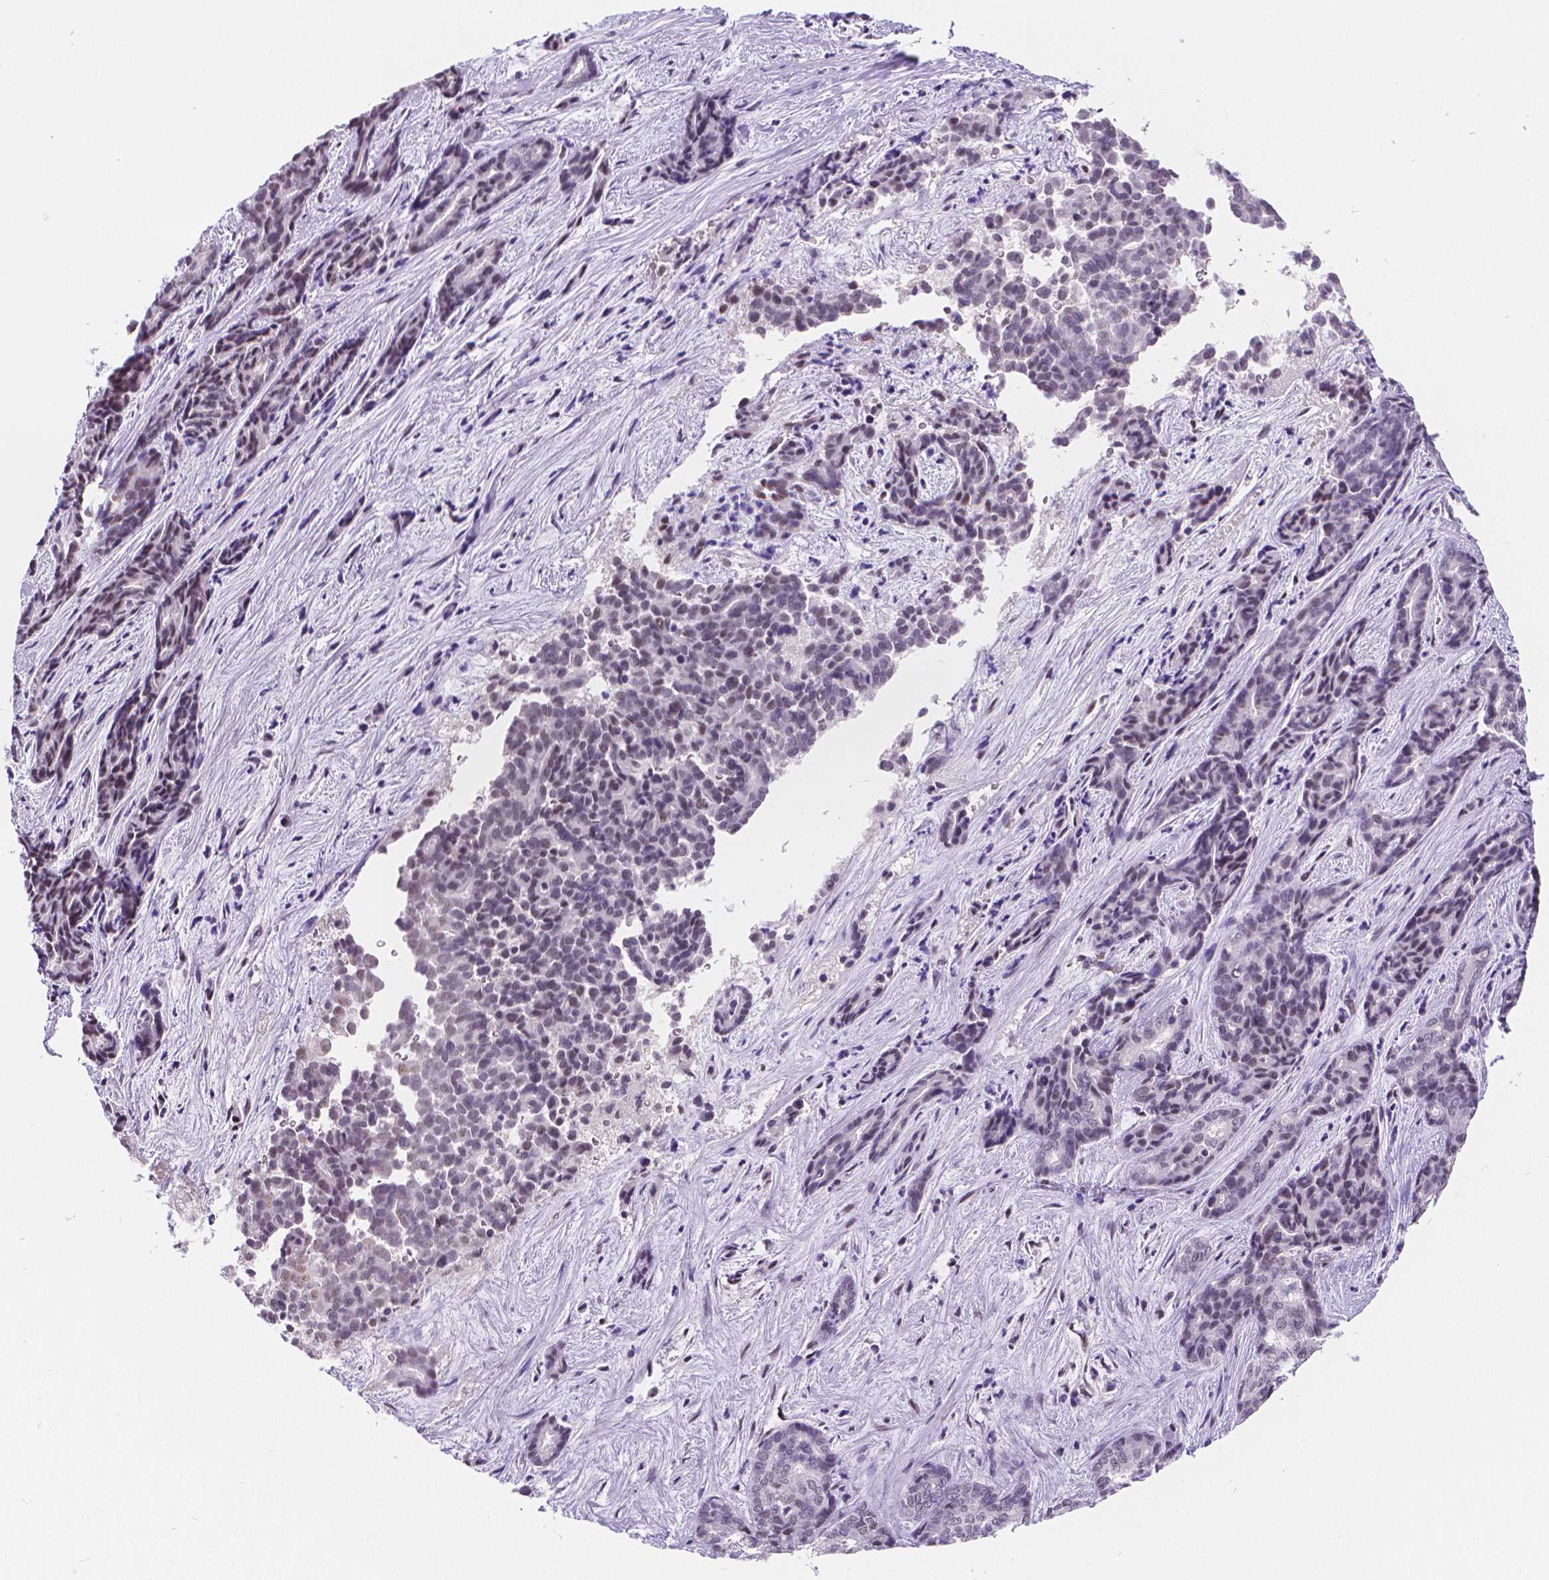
{"staining": {"intensity": "weak", "quantity": "<25%", "location": "nuclear"}, "tissue": "liver cancer", "cell_type": "Tumor cells", "image_type": "cancer", "snomed": [{"axis": "morphology", "description": "Cholangiocarcinoma"}, {"axis": "topography", "description": "Liver"}], "caption": "A high-resolution micrograph shows immunohistochemistry (IHC) staining of liver cholangiocarcinoma, which reveals no significant staining in tumor cells. (IHC, brightfield microscopy, high magnification).", "gene": "MEF2C", "patient": {"sex": "female", "age": 64}}